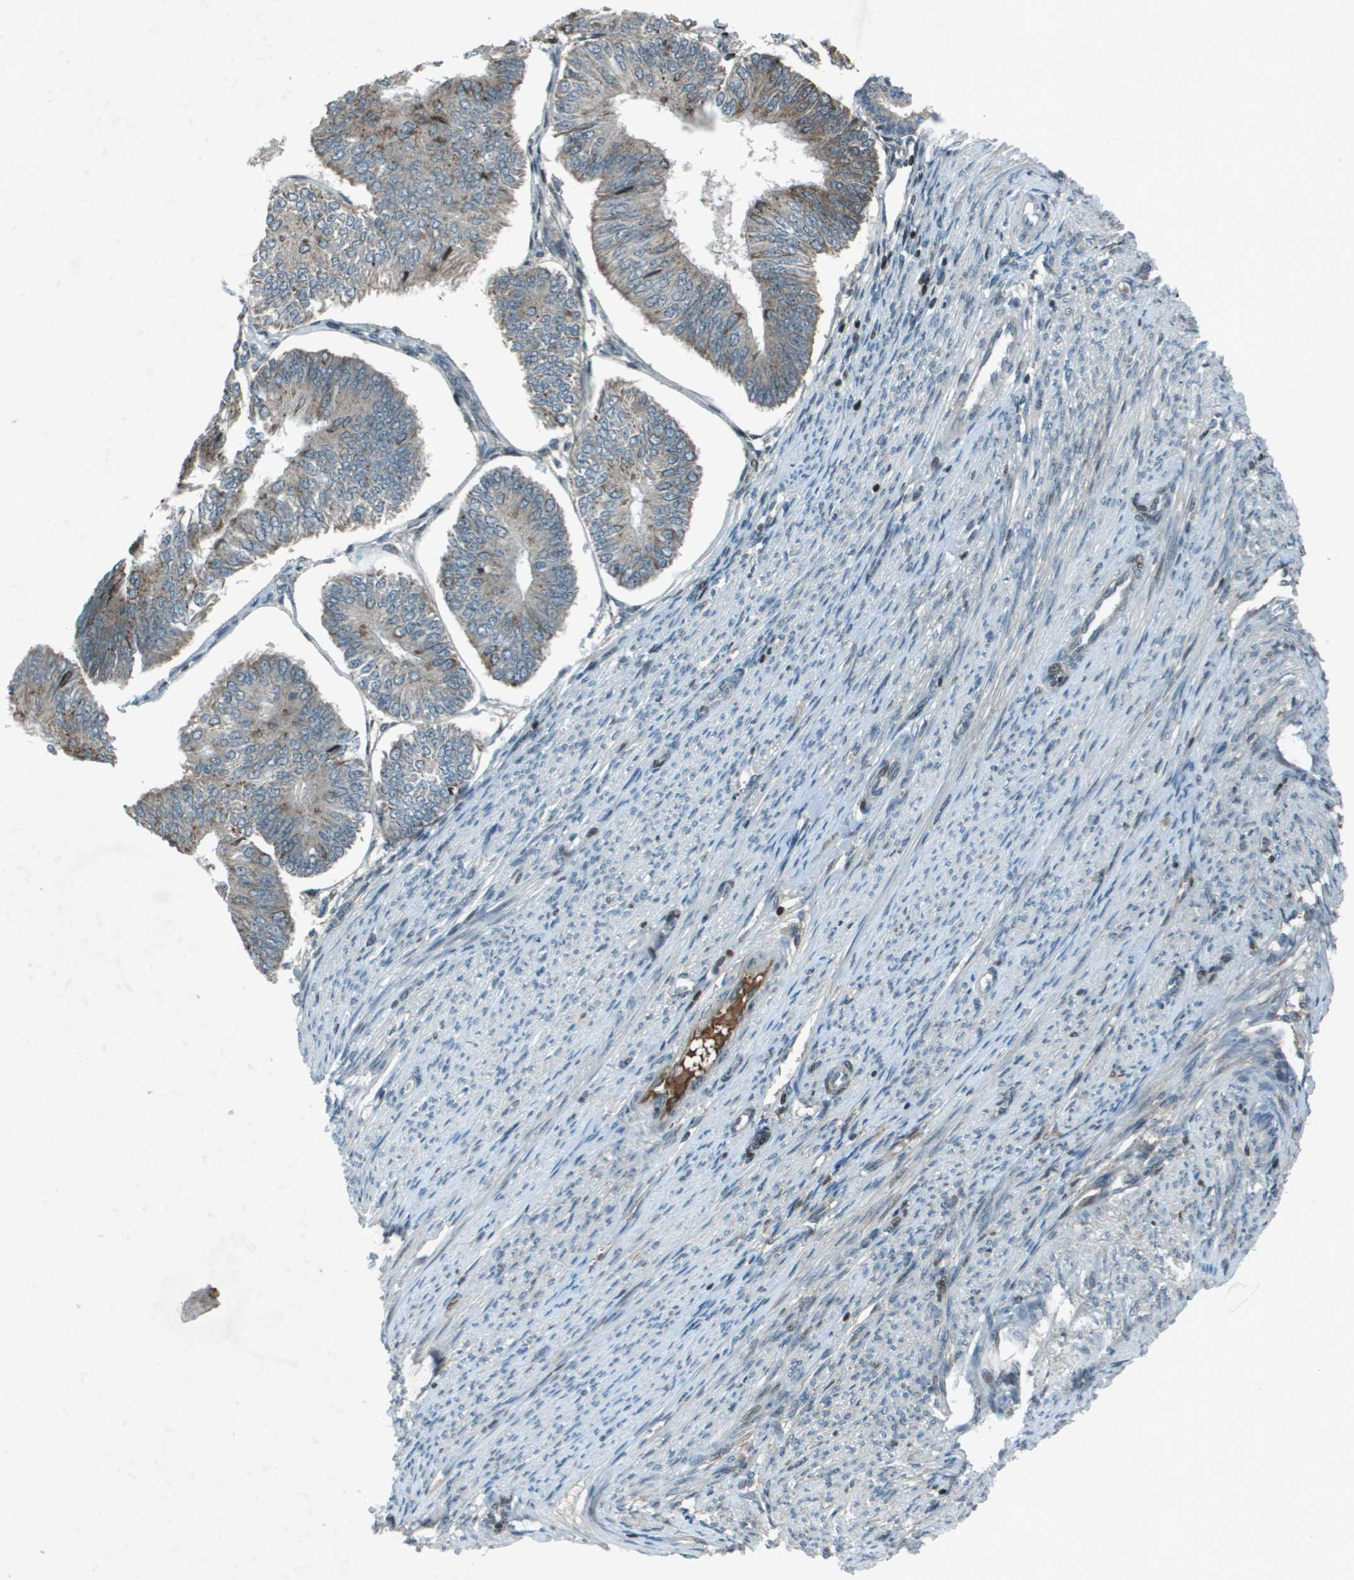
{"staining": {"intensity": "weak", "quantity": "<25%", "location": "cytoplasmic/membranous"}, "tissue": "endometrial cancer", "cell_type": "Tumor cells", "image_type": "cancer", "snomed": [{"axis": "morphology", "description": "Adenocarcinoma, NOS"}, {"axis": "topography", "description": "Endometrium"}], "caption": "Immunohistochemistry histopathology image of endometrial cancer stained for a protein (brown), which demonstrates no positivity in tumor cells.", "gene": "CXCL12", "patient": {"sex": "female", "age": 58}}